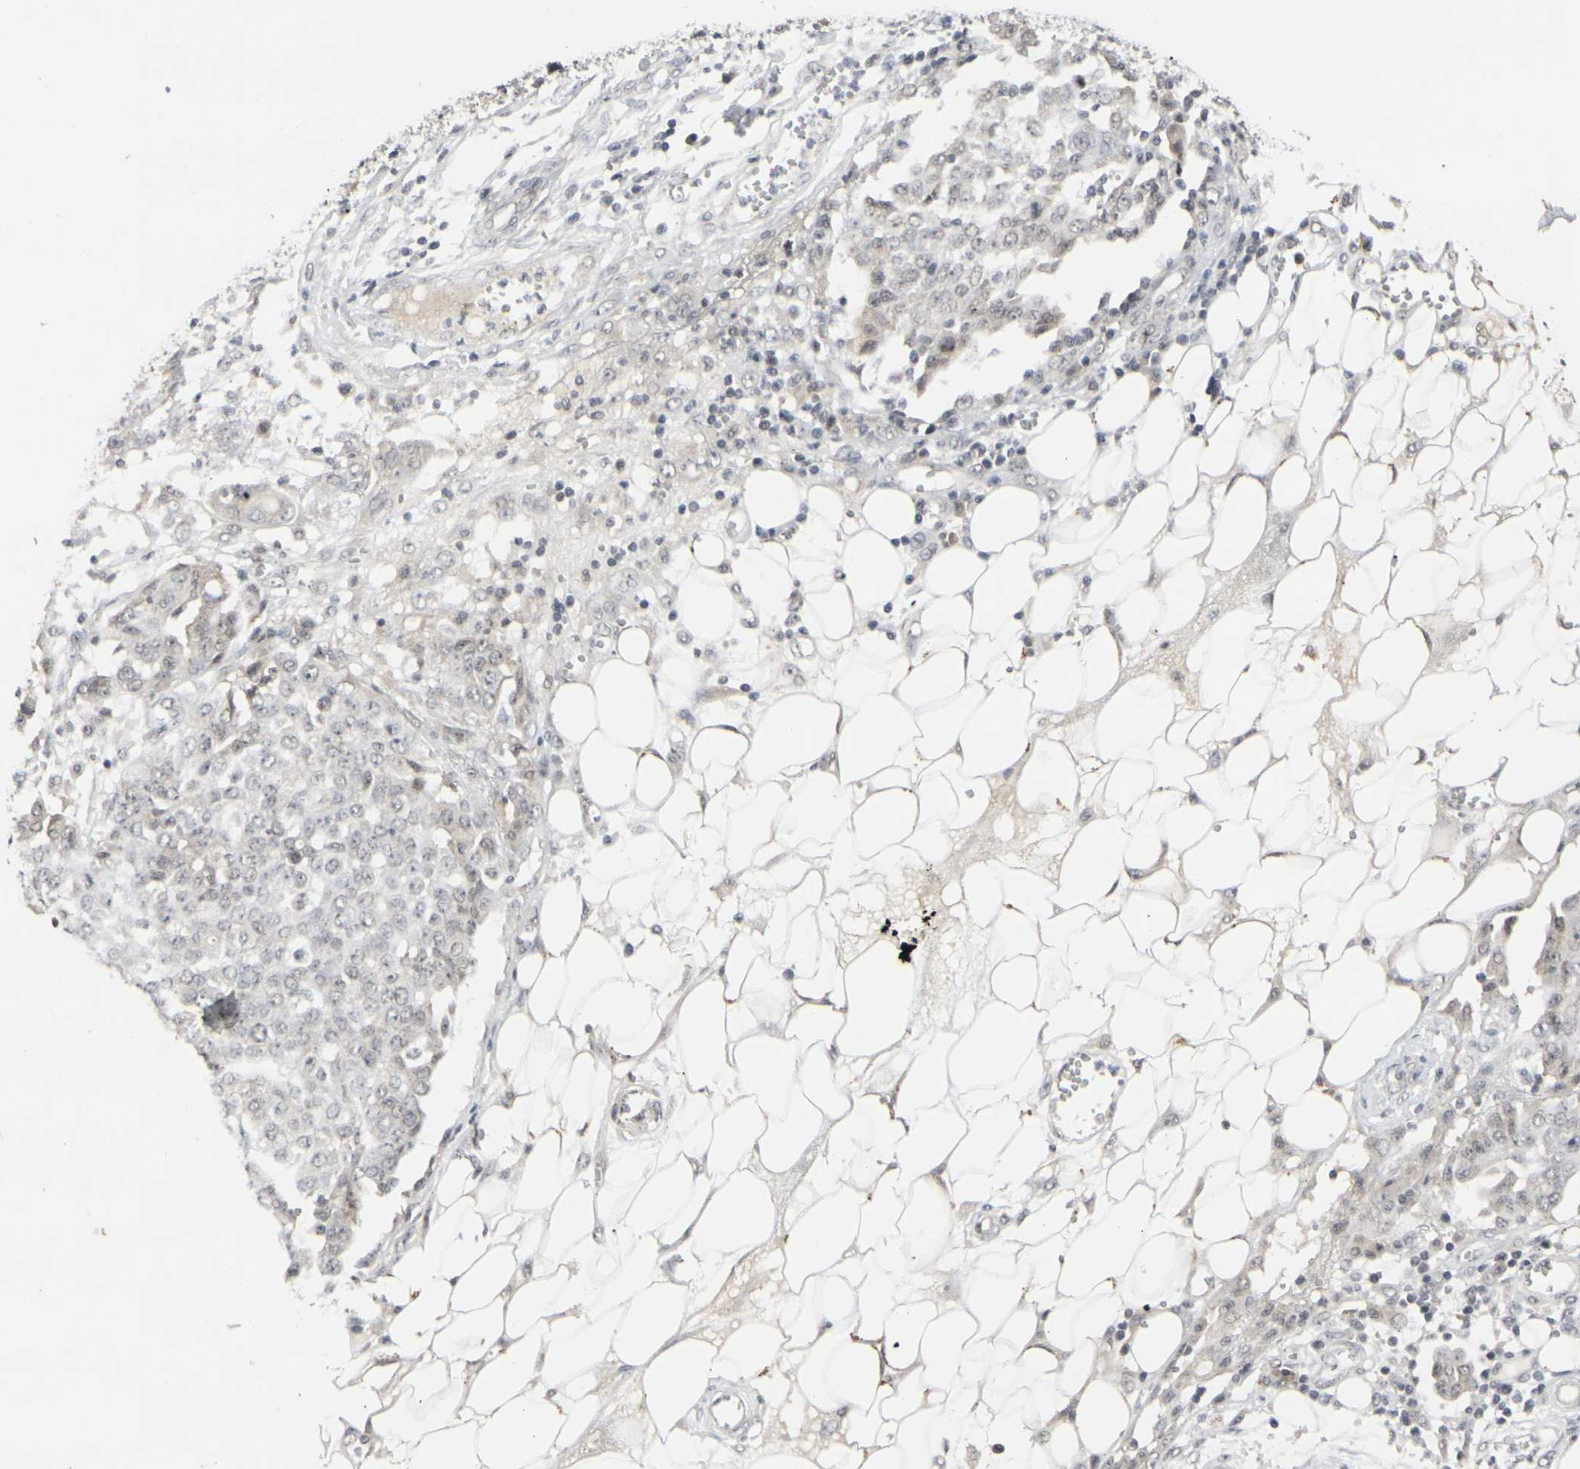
{"staining": {"intensity": "negative", "quantity": "none", "location": "none"}, "tissue": "ovarian cancer", "cell_type": "Tumor cells", "image_type": "cancer", "snomed": [{"axis": "morphology", "description": "Cystadenocarcinoma, serous, NOS"}, {"axis": "topography", "description": "Soft tissue"}, {"axis": "topography", "description": "Ovary"}], "caption": "High magnification brightfield microscopy of serous cystadenocarcinoma (ovarian) stained with DAB (3,3'-diaminobenzidine) (brown) and counterstained with hematoxylin (blue): tumor cells show no significant staining. (Stains: DAB (3,3'-diaminobenzidine) immunohistochemistry (IHC) with hematoxylin counter stain, Microscopy: brightfield microscopy at high magnification).", "gene": "GPR19", "patient": {"sex": "female", "age": 57}}